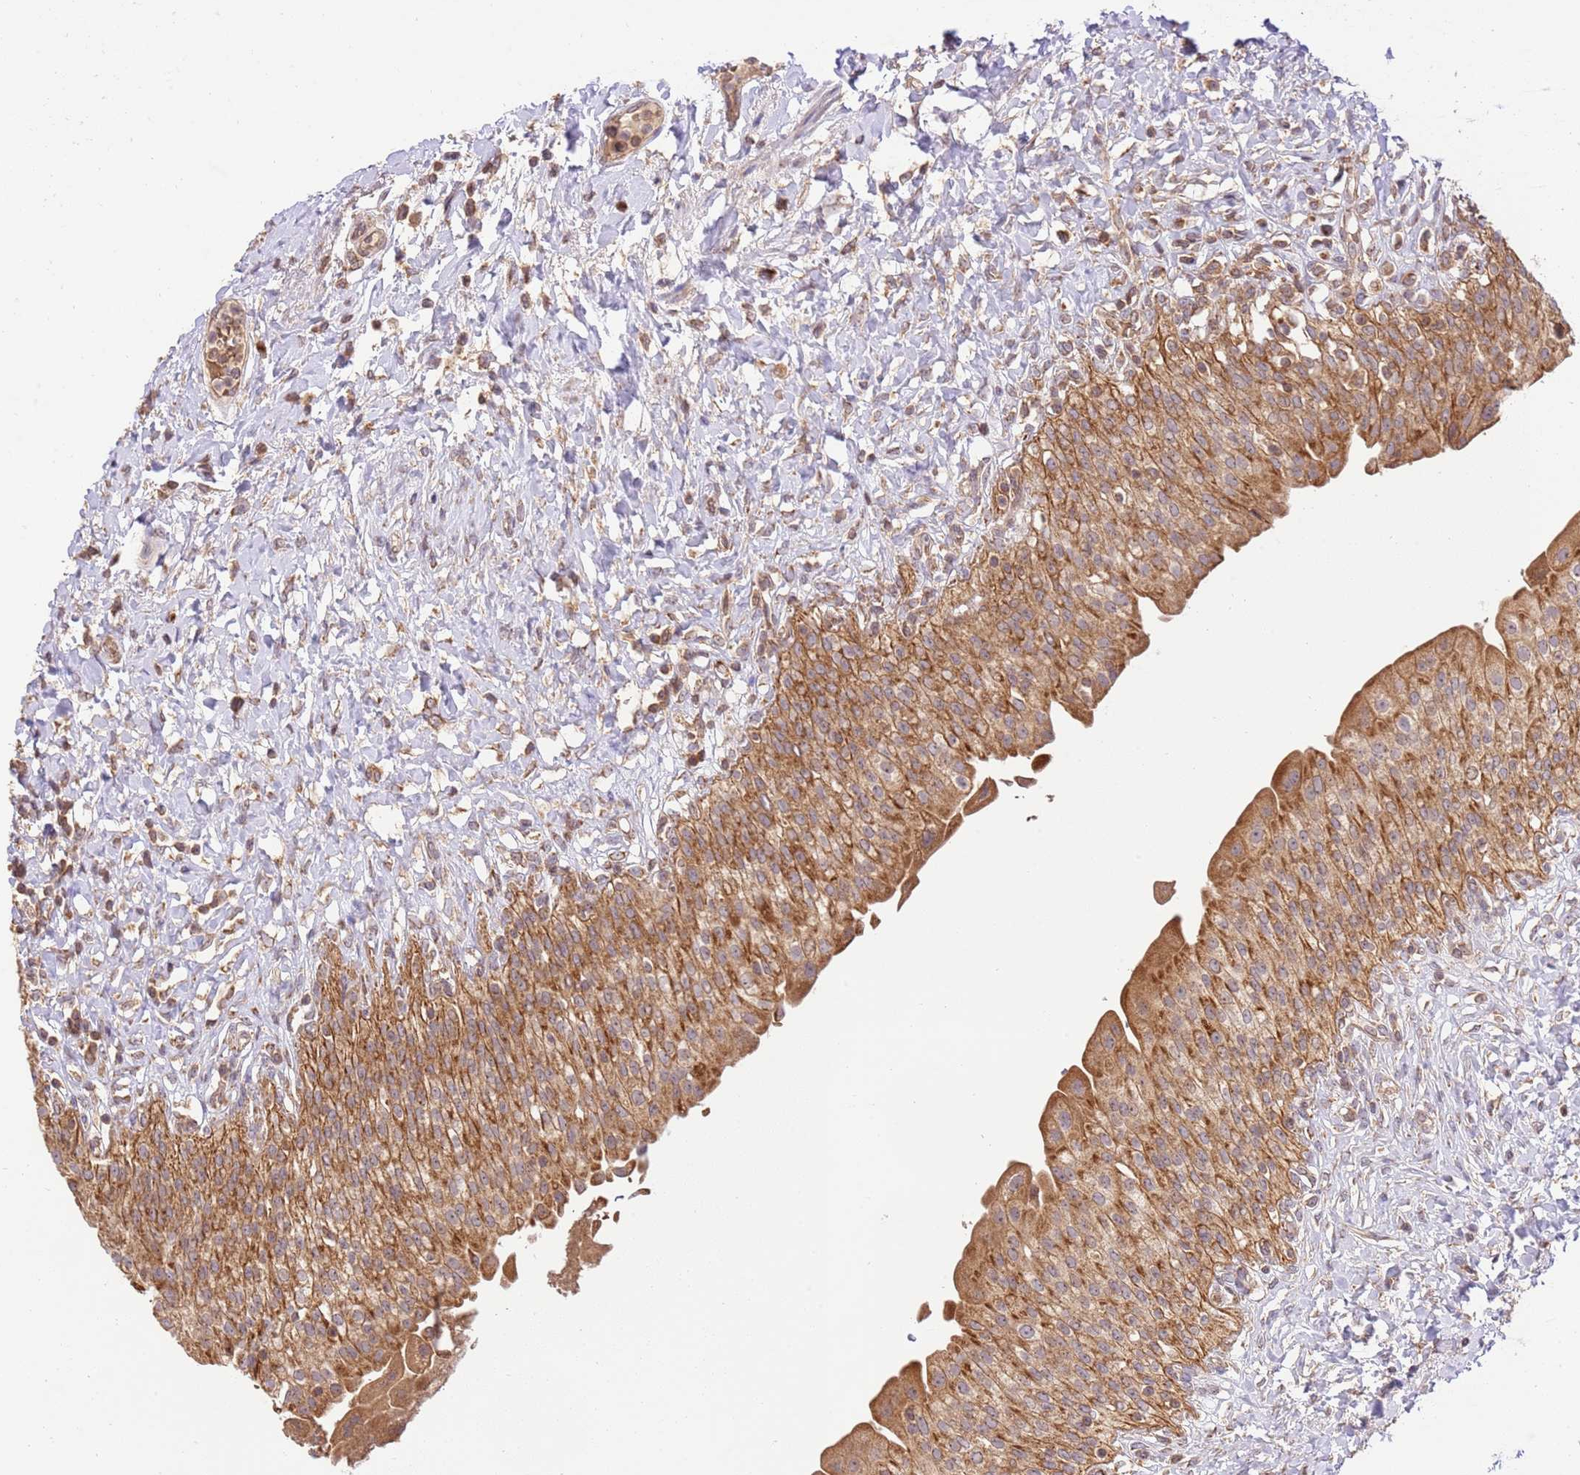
{"staining": {"intensity": "moderate", "quantity": ">75%", "location": "cytoplasmic/membranous"}, "tissue": "urinary bladder", "cell_type": "Urothelial cells", "image_type": "normal", "snomed": [{"axis": "morphology", "description": "Normal tissue, NOS"}, {"axis": "morphology", "description": "Inflammation, NOS"}, {"axis": "topography", "description": "Urinary bladder"}], "caption": "Urothelial cells exhibit moderate cytoplasmic/membranous expression in about >75% of cells in benign urinary bladder. Ihc stains the protein in brown and the nuclei are stained blue.", "gene": "SPATA2L", "patient": {"sex": "male", "age": 64}}